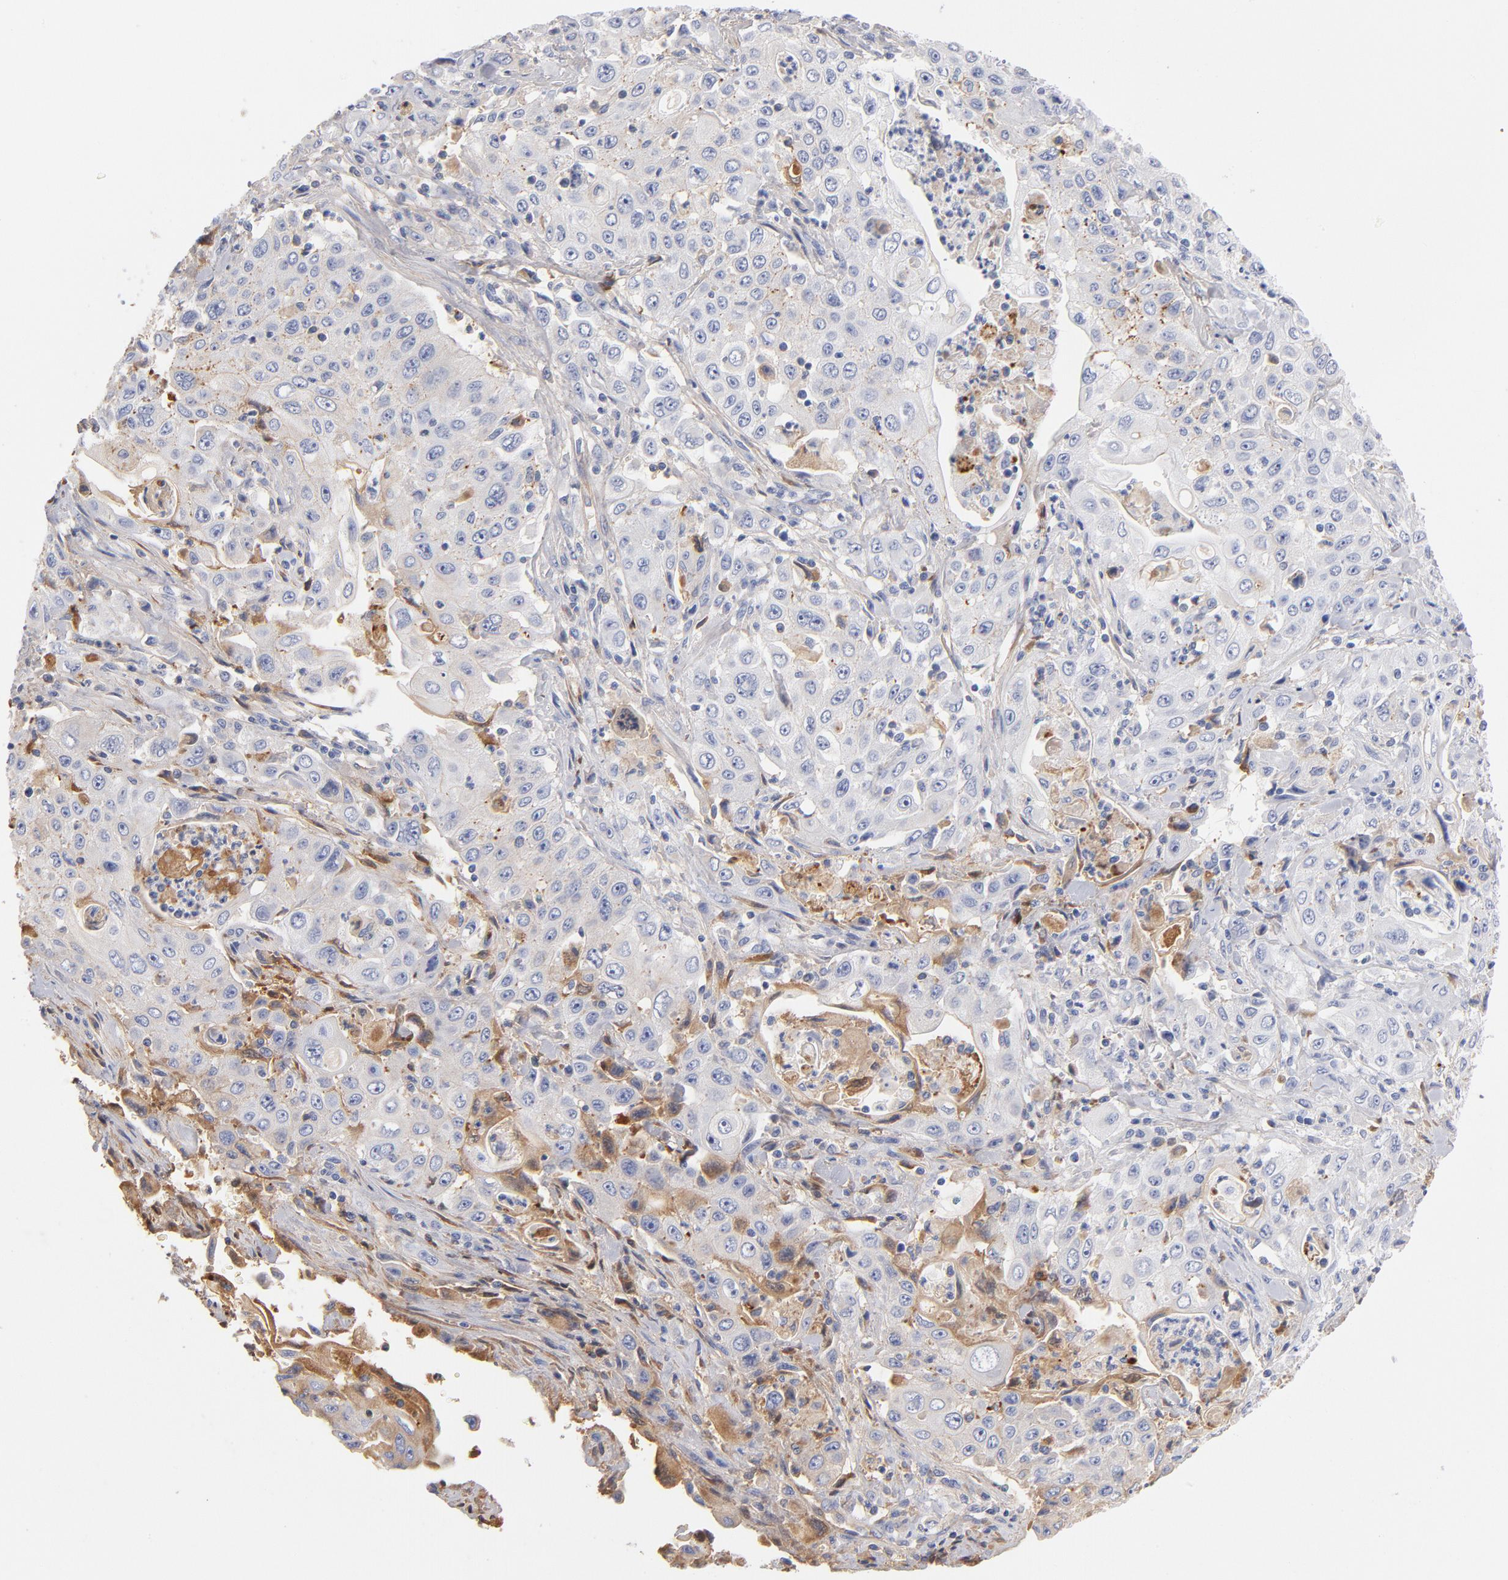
{"staining": {"intensity": "negative", "quantity": "none", "location": "none"}, "tissue": "pancreatic cancer", "cell_type": "Tumor cells", "image_type": "cancer", "snomed": [{"axis": "morphology", "description": "Adenocarcinoma, NOS"}, {"axis": "topography", "description": "Pancreas"}], "caption": "DAB immunohistochemical staining of adenocarcinoma (pancreatic) displays no significant staining in tumor cells.", "gene": "C3", "patient": {"sex": "male", "age": 70}}